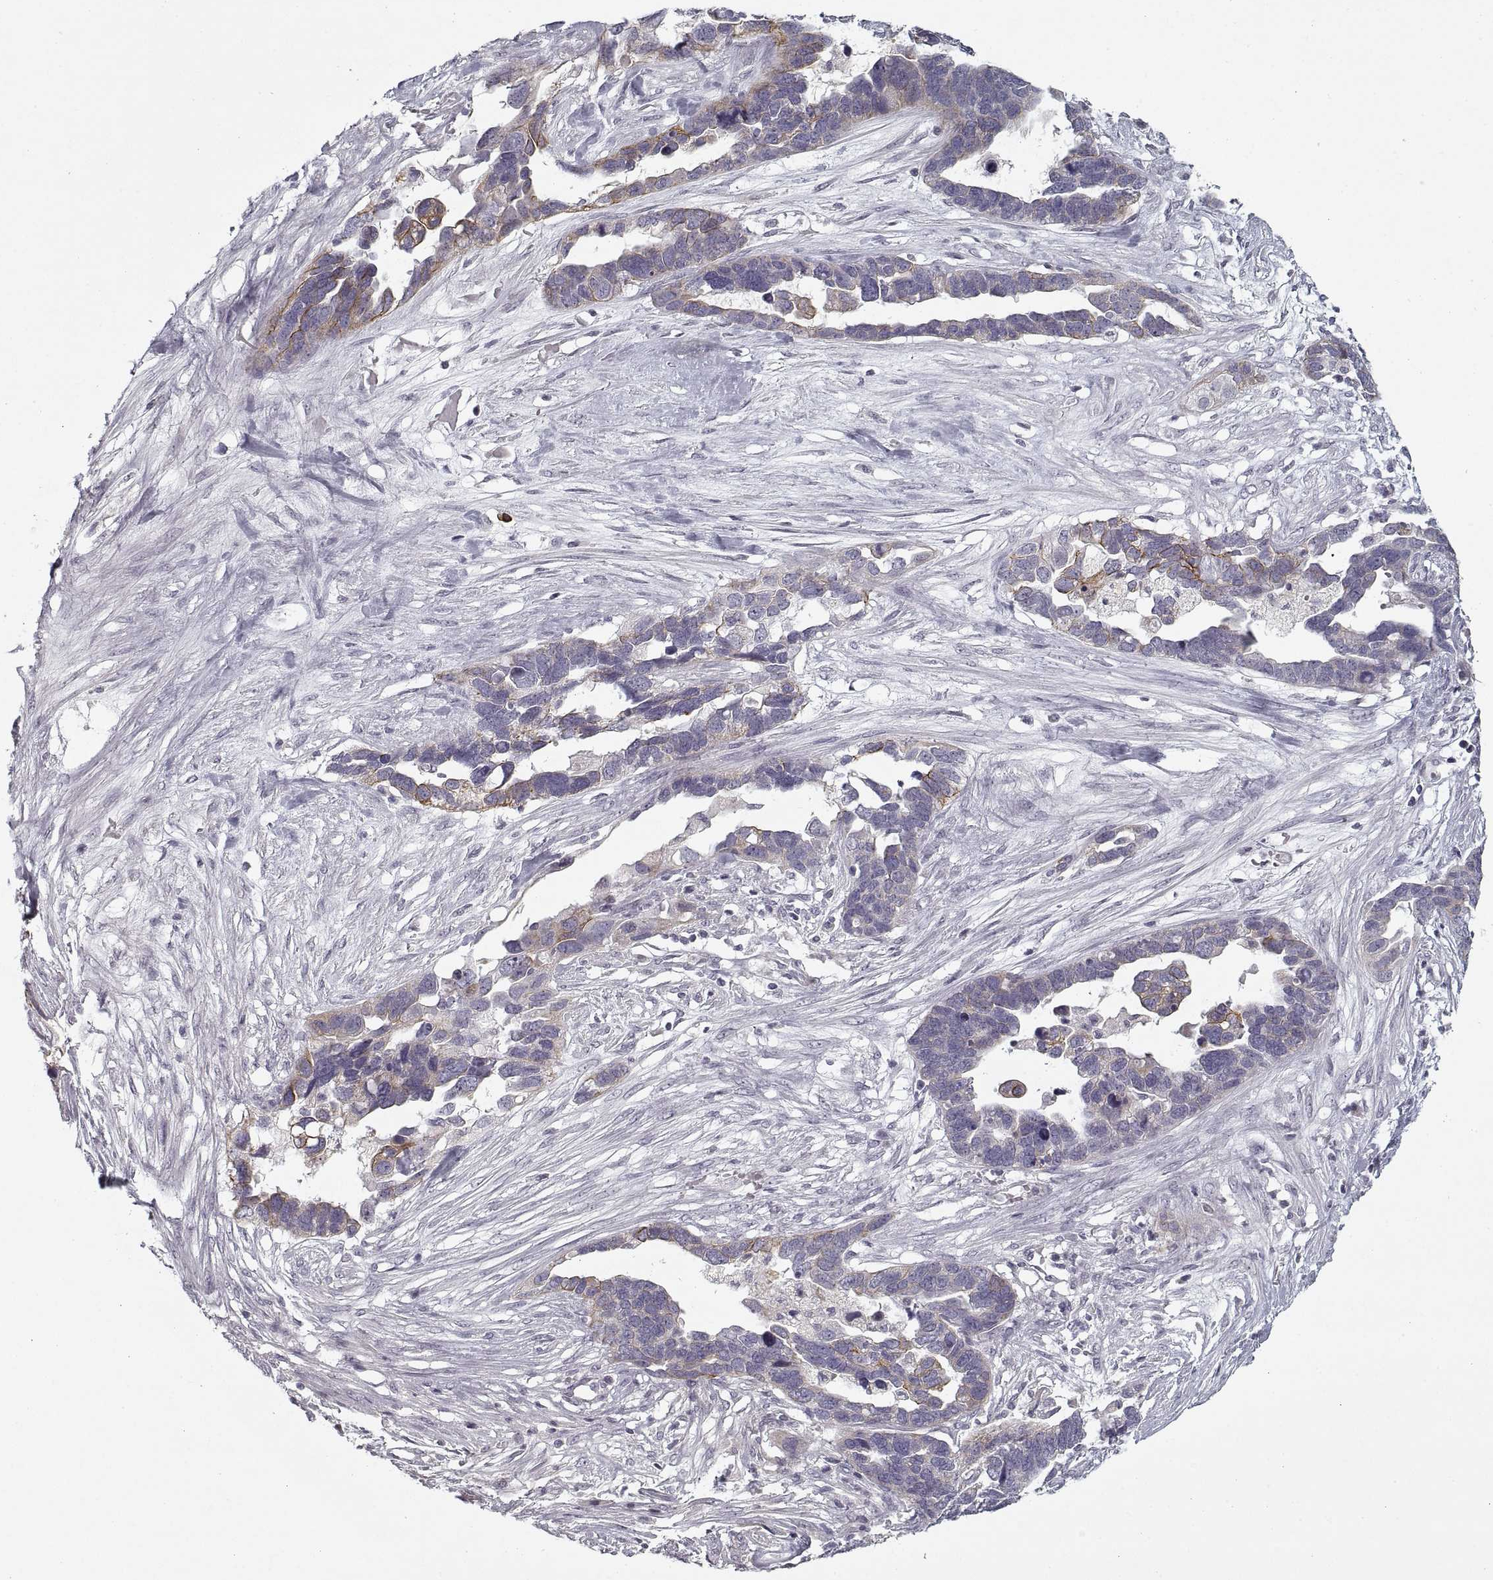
{"staining": {"intensity": "moderate", "quantity": "<25%", "location": "cytoplasmic/membranous"}, "tissue": "ovarian cancer", "cell_type": "Tumor cells", "image_type": "cancer", "snomed": [{"axis": "morphology", "description": "Cystadenocarcinoma, serous, NOS"}, {"axis": "topography", "description": "Ovary"}], "caption": "Ovarian cancer stained for a protein (brown) exhibits moderate cytoplasmic/membranous positive positivity in about <25% of tumor cells.", "gene": "GAD2", "patient": {"sex": "female", "age": 54}}